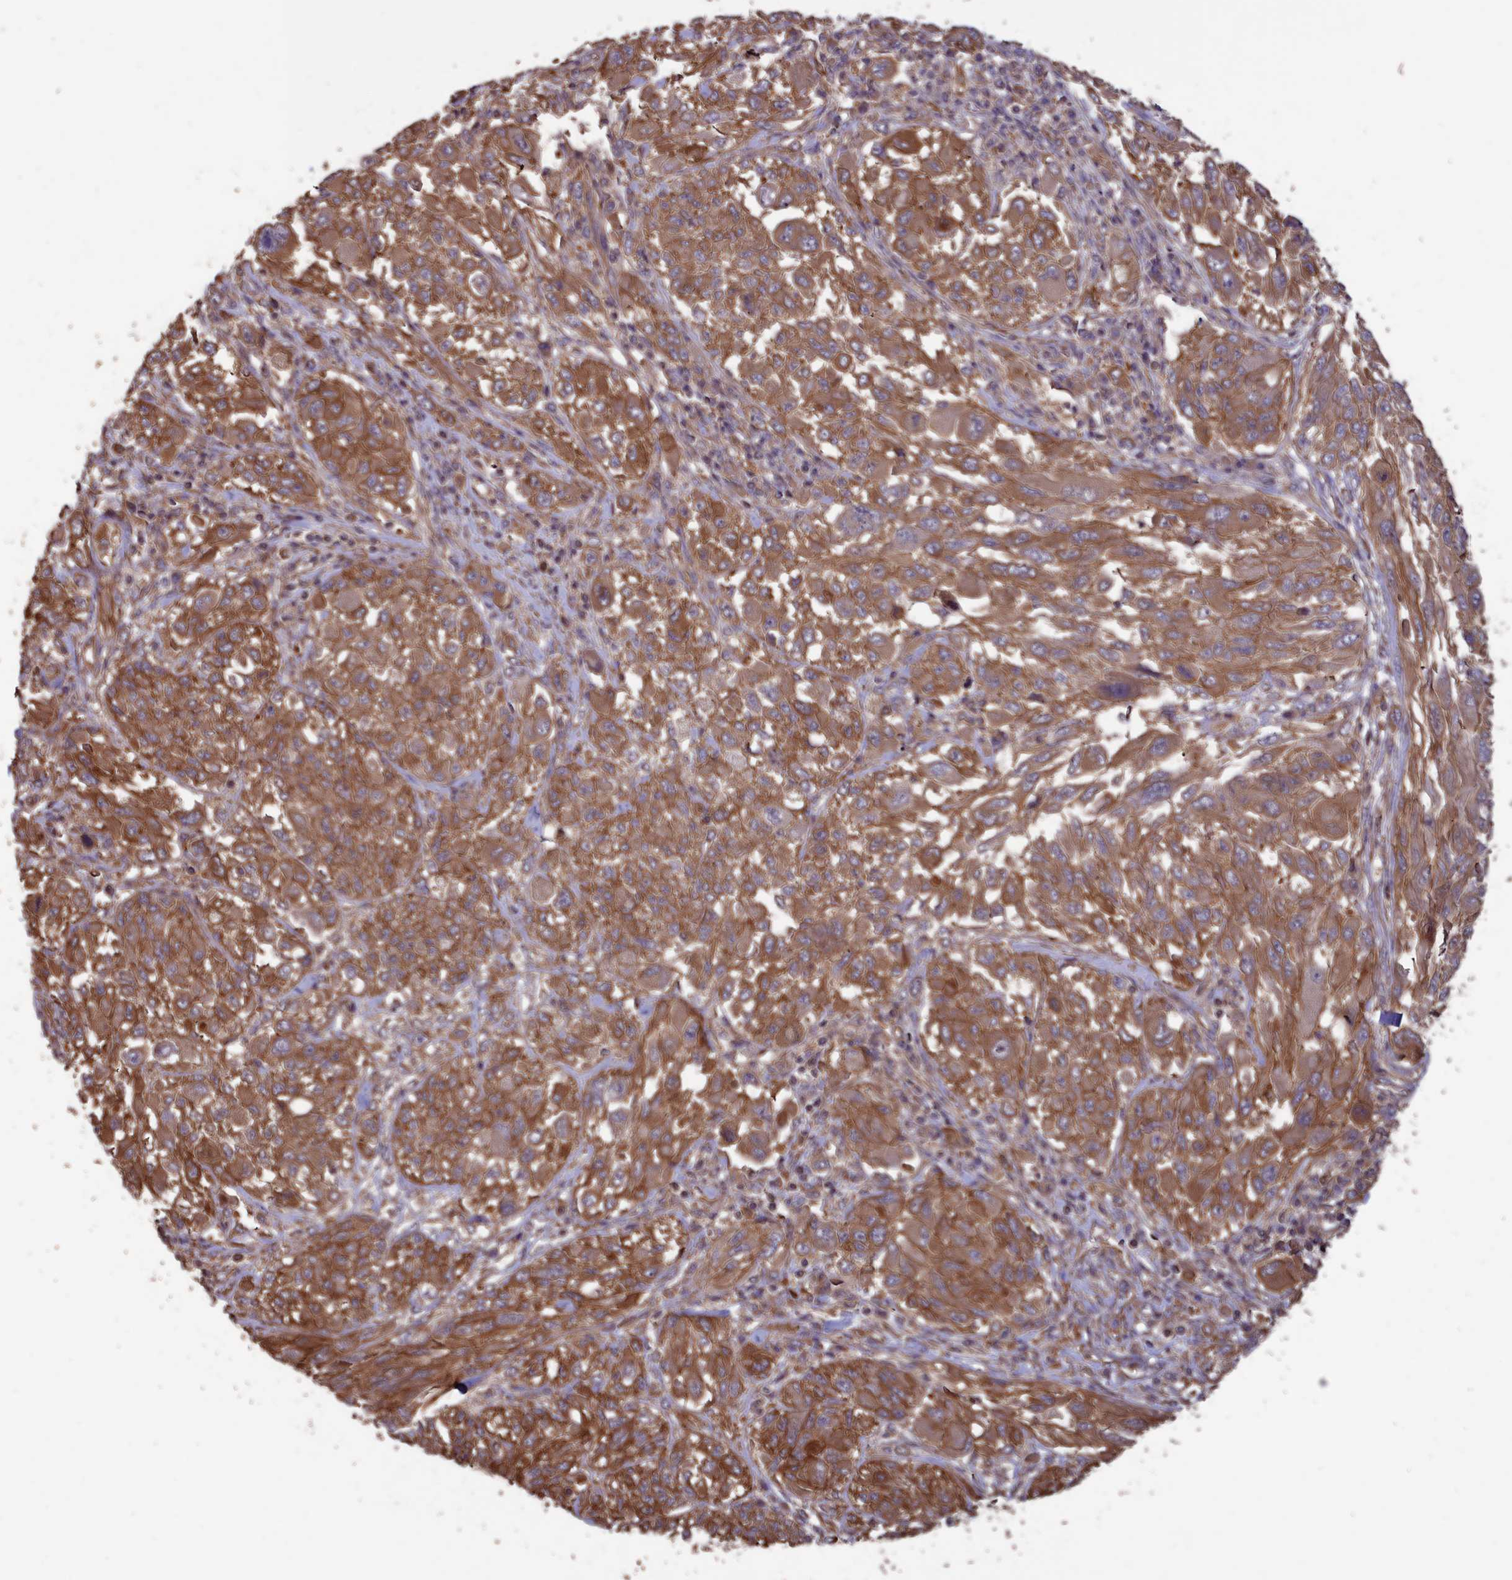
{"staining": {"intensity": "moderate", "quantity": ">75%", "location": "cytoplasmic/membranous"}, "tissue": "melanoma", "cell_type": "Tumor cells", "image_type": "cancer", "snomed": [{"axis": "morphology", "description": "Malignant melanoma, NOS"}, {"axis": "topography", "description": "Skin"}], "caption": "IHC micrograph of neoplastic tissue: human melanoma stained using IHC reveals medium levels of moderate protein expression localized specifically in the cytoplasmic/membranous of tumor cells, appearing as a cytoplasmic/membranous brown color.", "gene": "DAPK3", "patient": {"sex": "female", "age": 91}}